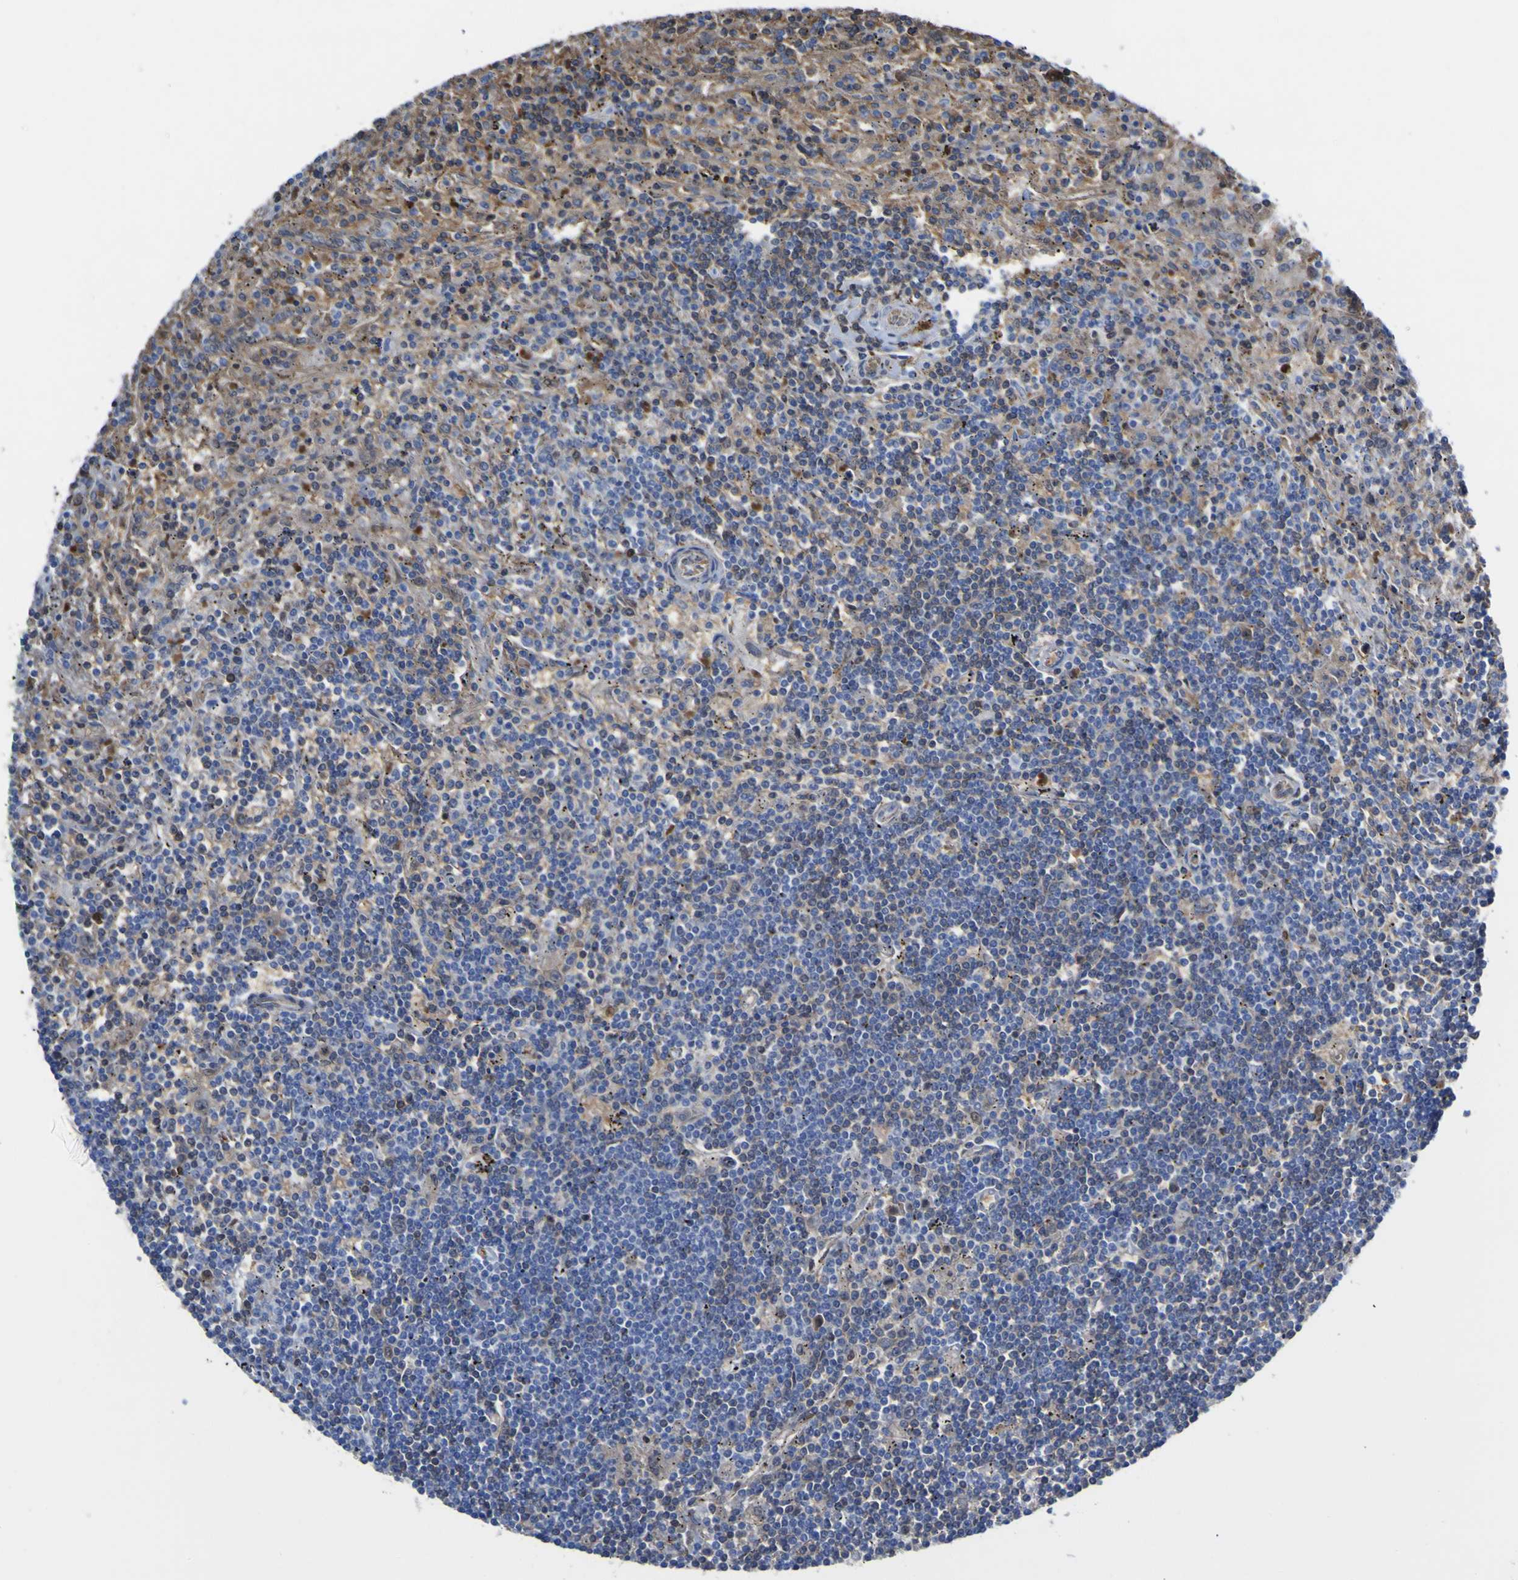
{"staining": {"intensity": "negative", "quantity": "none", "location": "none"}, "tissue": "lymphoma", "cell_type": "Tumor cells", "image_type": "cancer", "snomed": [{"axis": "morphology", "description": "Malignant lymphoma, non-Hodgkin's type, Low grade"}, {"axis": "topography", "description": "Spleen"}], "caption": "IHC photomicrograph of lymphoma stained for a protein (brown), which displays no positivity in tumor cells. The staining is performed using DAB (3,3'-diaminobenzidine) brown chromogen with nuclei counter-stained in using hematoxylin.", "gene": "GCM1", "patient": {"sex": "male", "age": 76}}